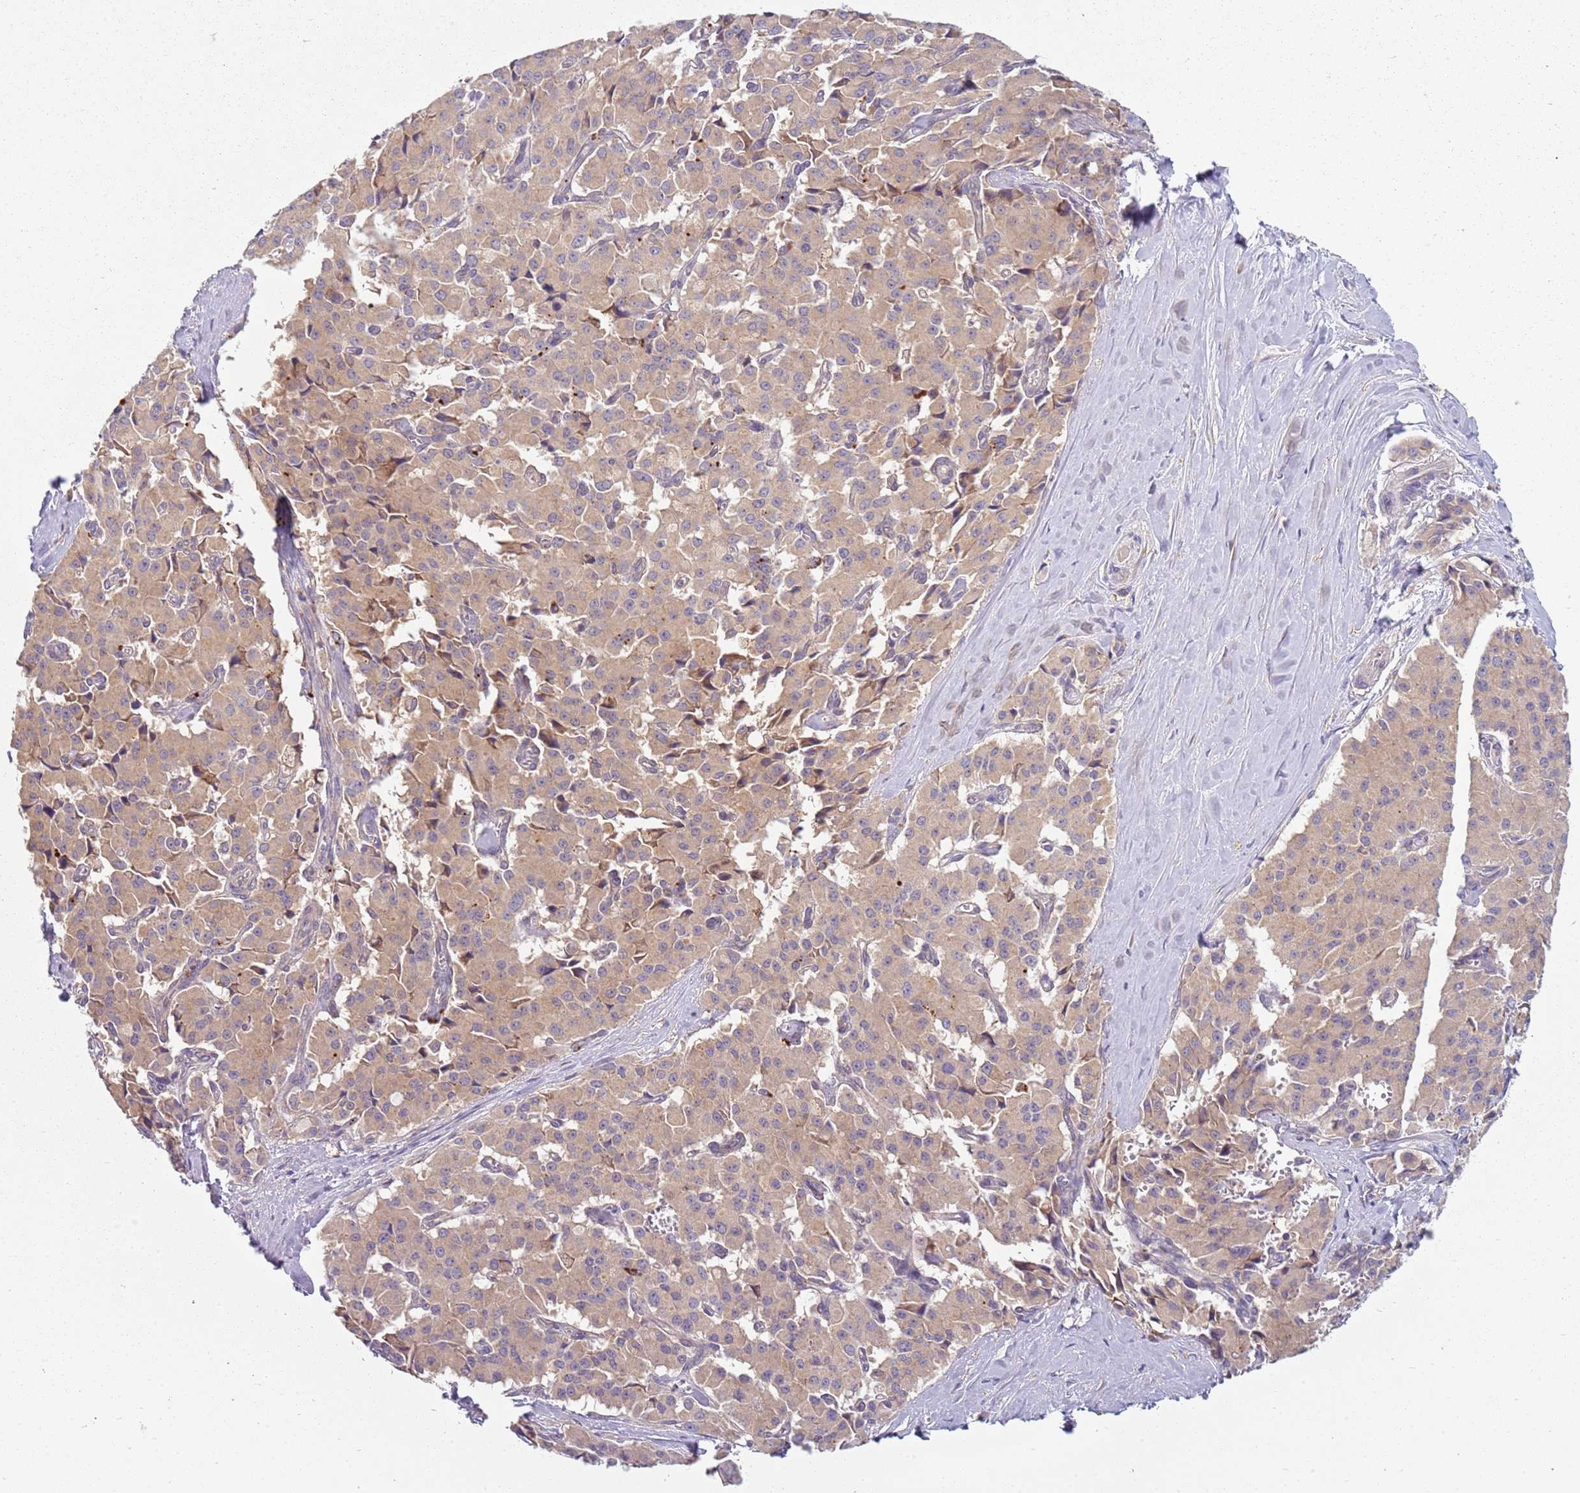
{"staining": {"intensity": "weak", "quantity": "25%-75%", "location": "cytoplasmic/membranous"}, "tissue": "pancreatic cancer", "cell_type": "Tumor cells", "image_type": "cancer", "snomed": [{"axis": "morphology", "description": "Adenocarcinoma, NOS"}, {"axis": "topography", "description": "Pancreas"}], "caption": "Pancreatic cancer (adenocarcinoma) stained with immunohistochemistry (IHC) exhibits weak cytoplasmic/membranous positivity in about 25%-75% of tumor cells.", "gene": "RPS28", "patient": {"sex": "male", "age": 65}}